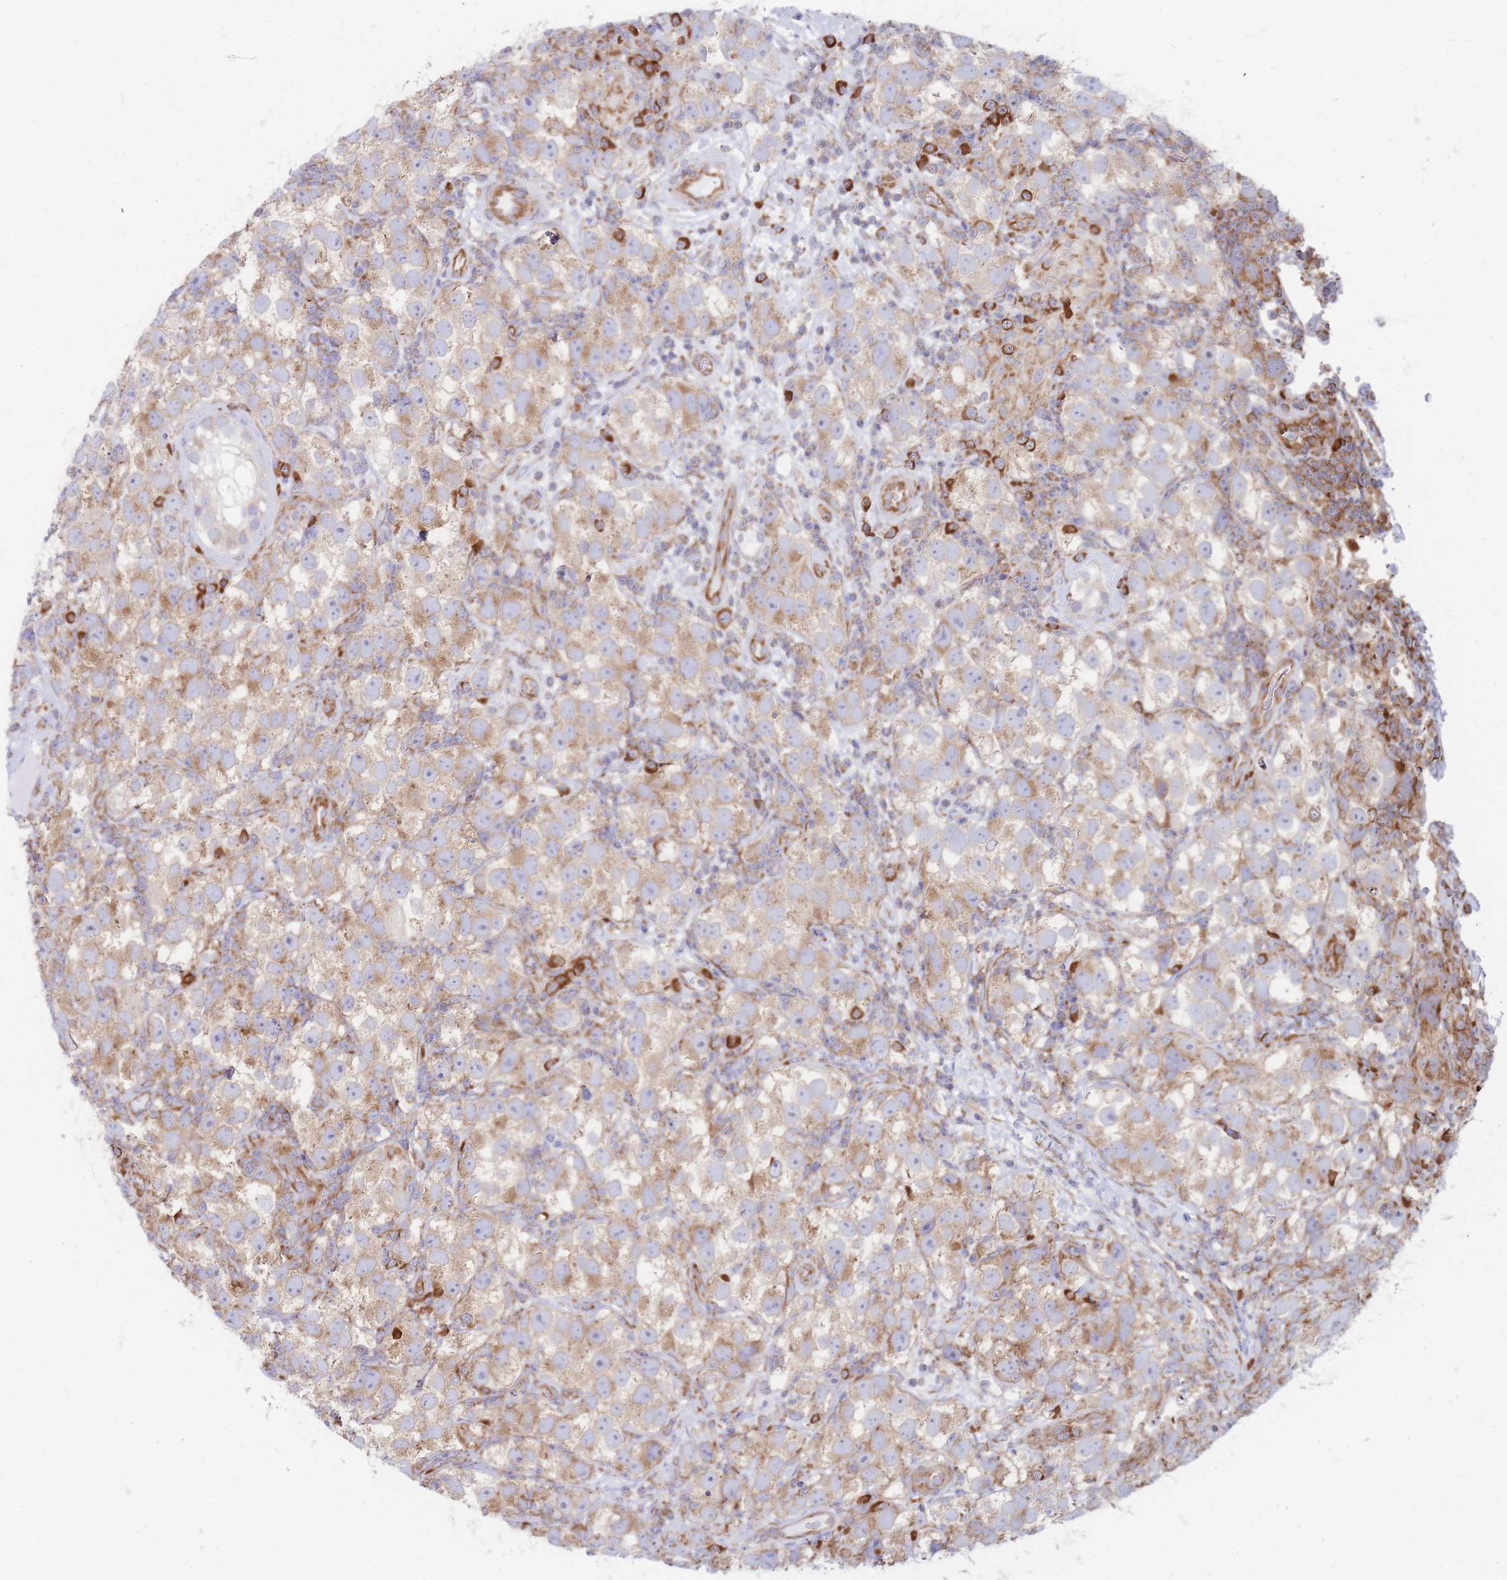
{"staining": {"intensity": "moderate", "quantity": ">75%", "location": "cytoplasmic/membranous"}, "tissue": "testis cancer", "cell_type": "Tumor cells", "image_type": "cancer", "snomed": [{"axis": "morphology", "description": "Seminoma, NOS"}, {"axis": "topography", "description": "Testis"}], "caption": "The image exhibits immunohistochemical staining of testis seminoma. There is moderate cytoplasmic/membranous expression is seen in about >75% of tumor cells. The staining is performed using DAB brown chromogen to label protein expression. The nuclei are counter-stained blue using hematoxylin.", "gene": "RPL8", "patient": {"sex": "male", "age": 26}}